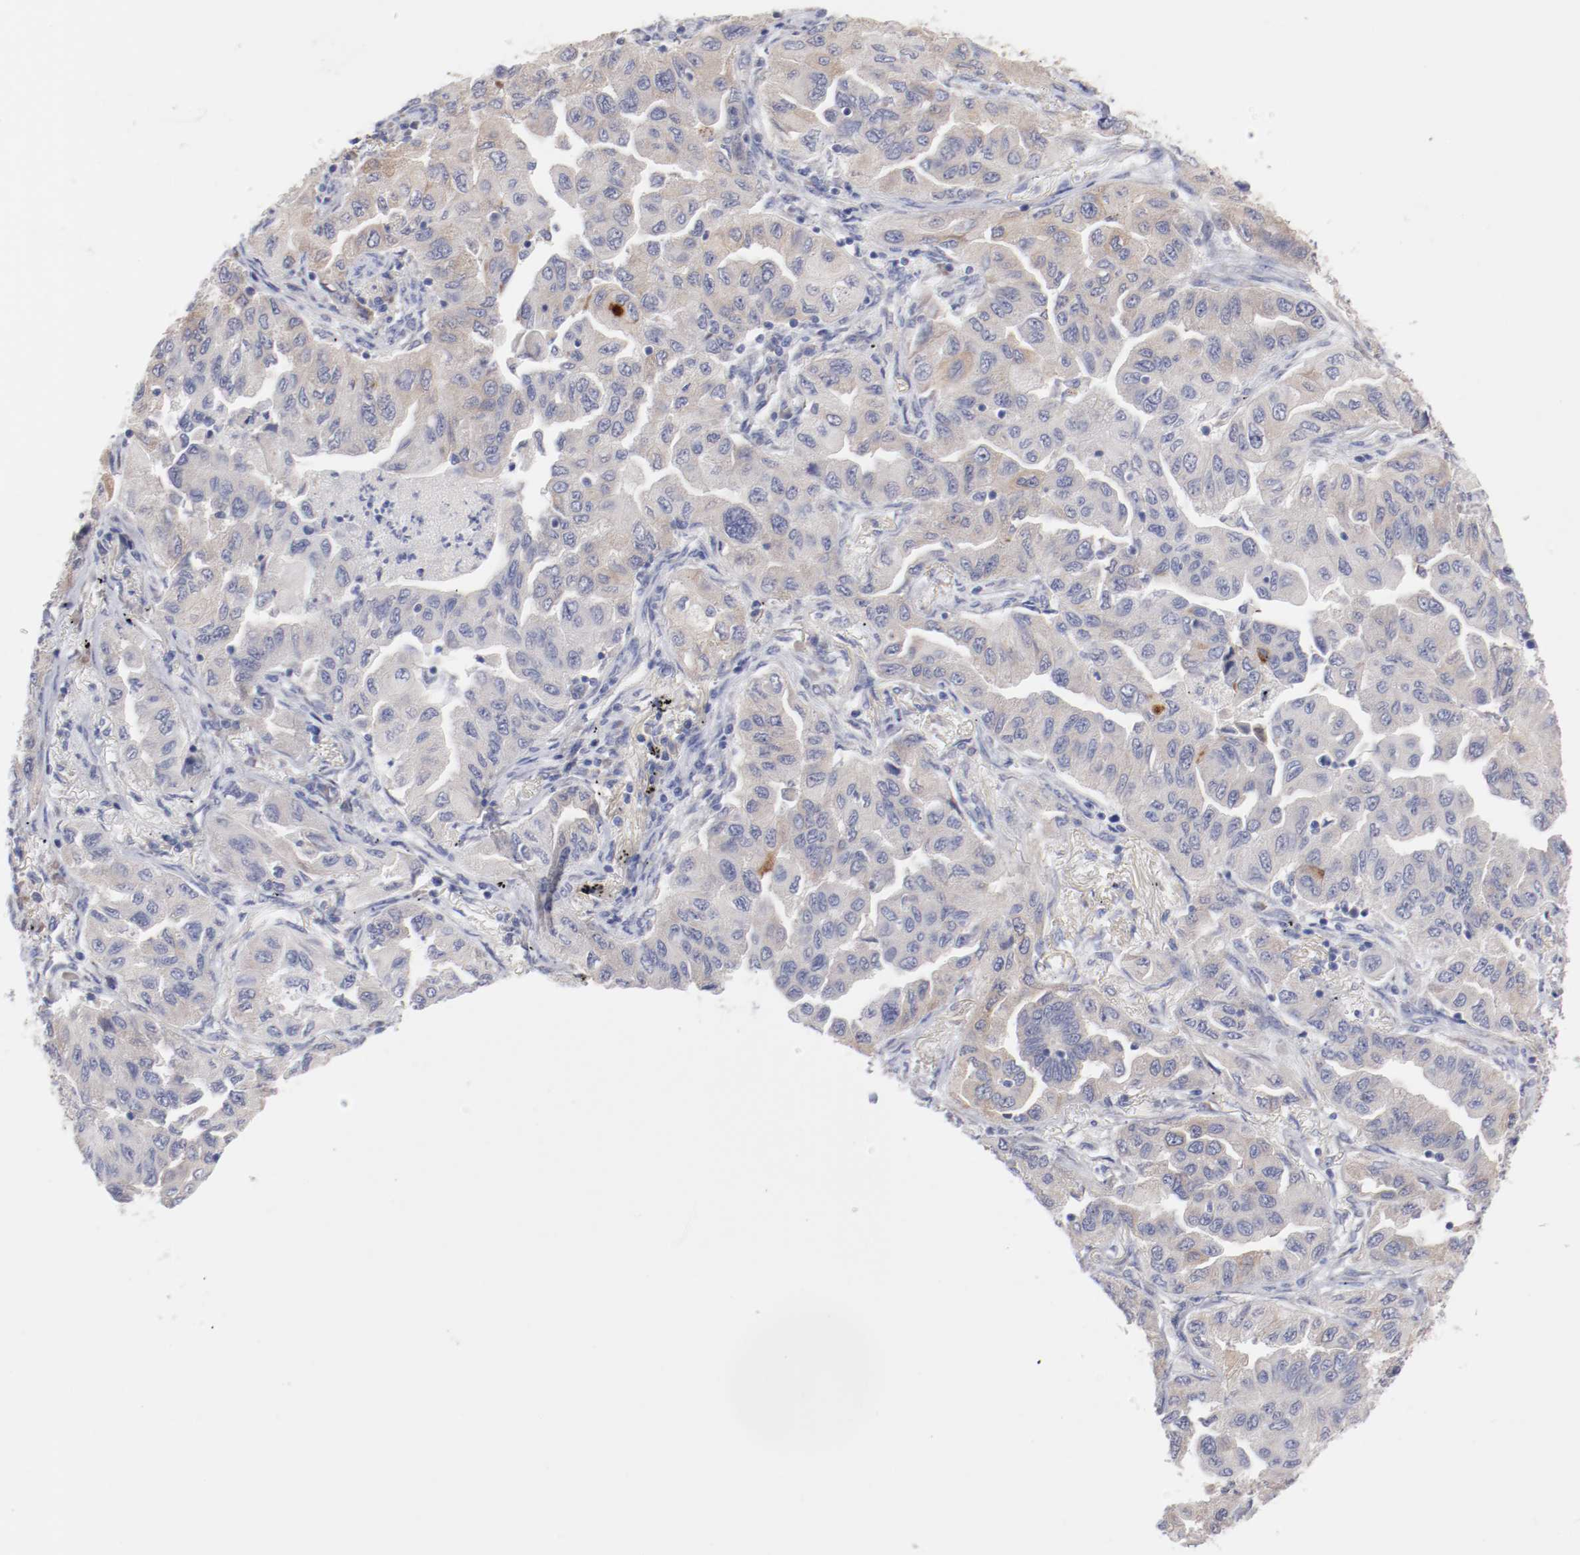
{"staining": {"intensity": "weak", "quantity": "<25%", "location": "cytoplasmic/membranous"}, "tissue": "lung cancer", "cell_type": "Tumor cells", "image_type": "cancer", "snomed": [{"axis": "morphology", "description": "Adenocarcinoma, NOS"}, {"axis": "topography", "description": "Lung"}], "caption": "This is an immunohistochemistry (IHC) photomicrograph of lung adenocarcinoma. There is no positivity in tumor cells.", "gene": "CPE", "patient": {"sex": "female", "age": 65}}